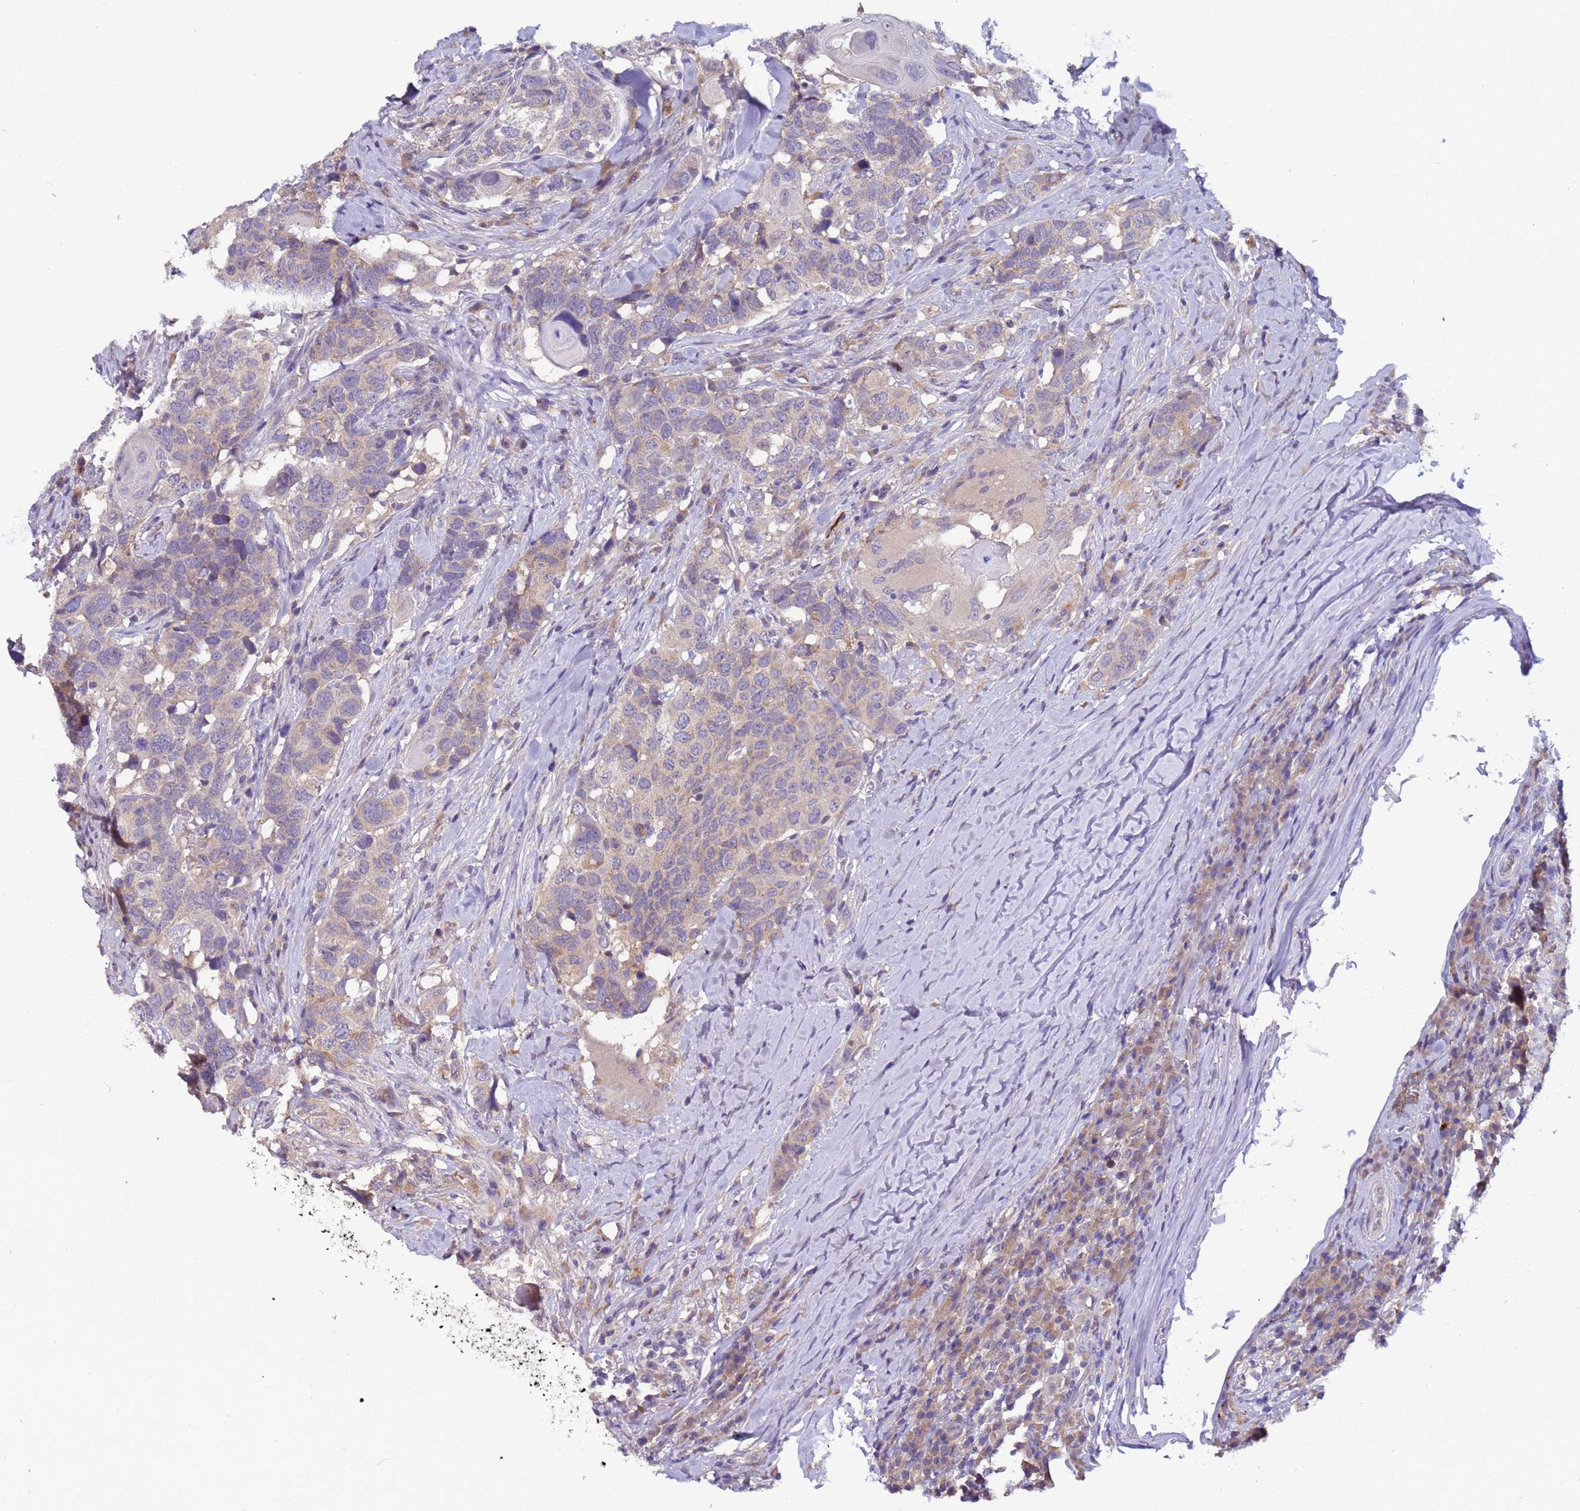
{"staining": {"intensity": "weak", "quantity": "<25%", "location": "cytoplasmic/membranous"}, "tissue": "head and neck cancer", "cell_type": "Tumor cells", "image_type": "cancer", "snomed": [{"axis": "morphology", "description": "Normal tissue, NOS"}, {"axis": "morphology", "description": "Squamous cell carcinoma, NOS"}, {"axis": "topography", "description": "Skeletal muscle"}, {"axis": "topography", "description": "Vascular tissue"}, {"axis": "topography", "description": "Peripheral nerve tissue"}, {"axis": "topography", "description": "Head-Neck"}], "caption": "There is no significant staining in tumor cells of head and neck squamous cell carcinoma.", "gene": "ZNF248", "patient": {"sex": "male", "age": 66}}